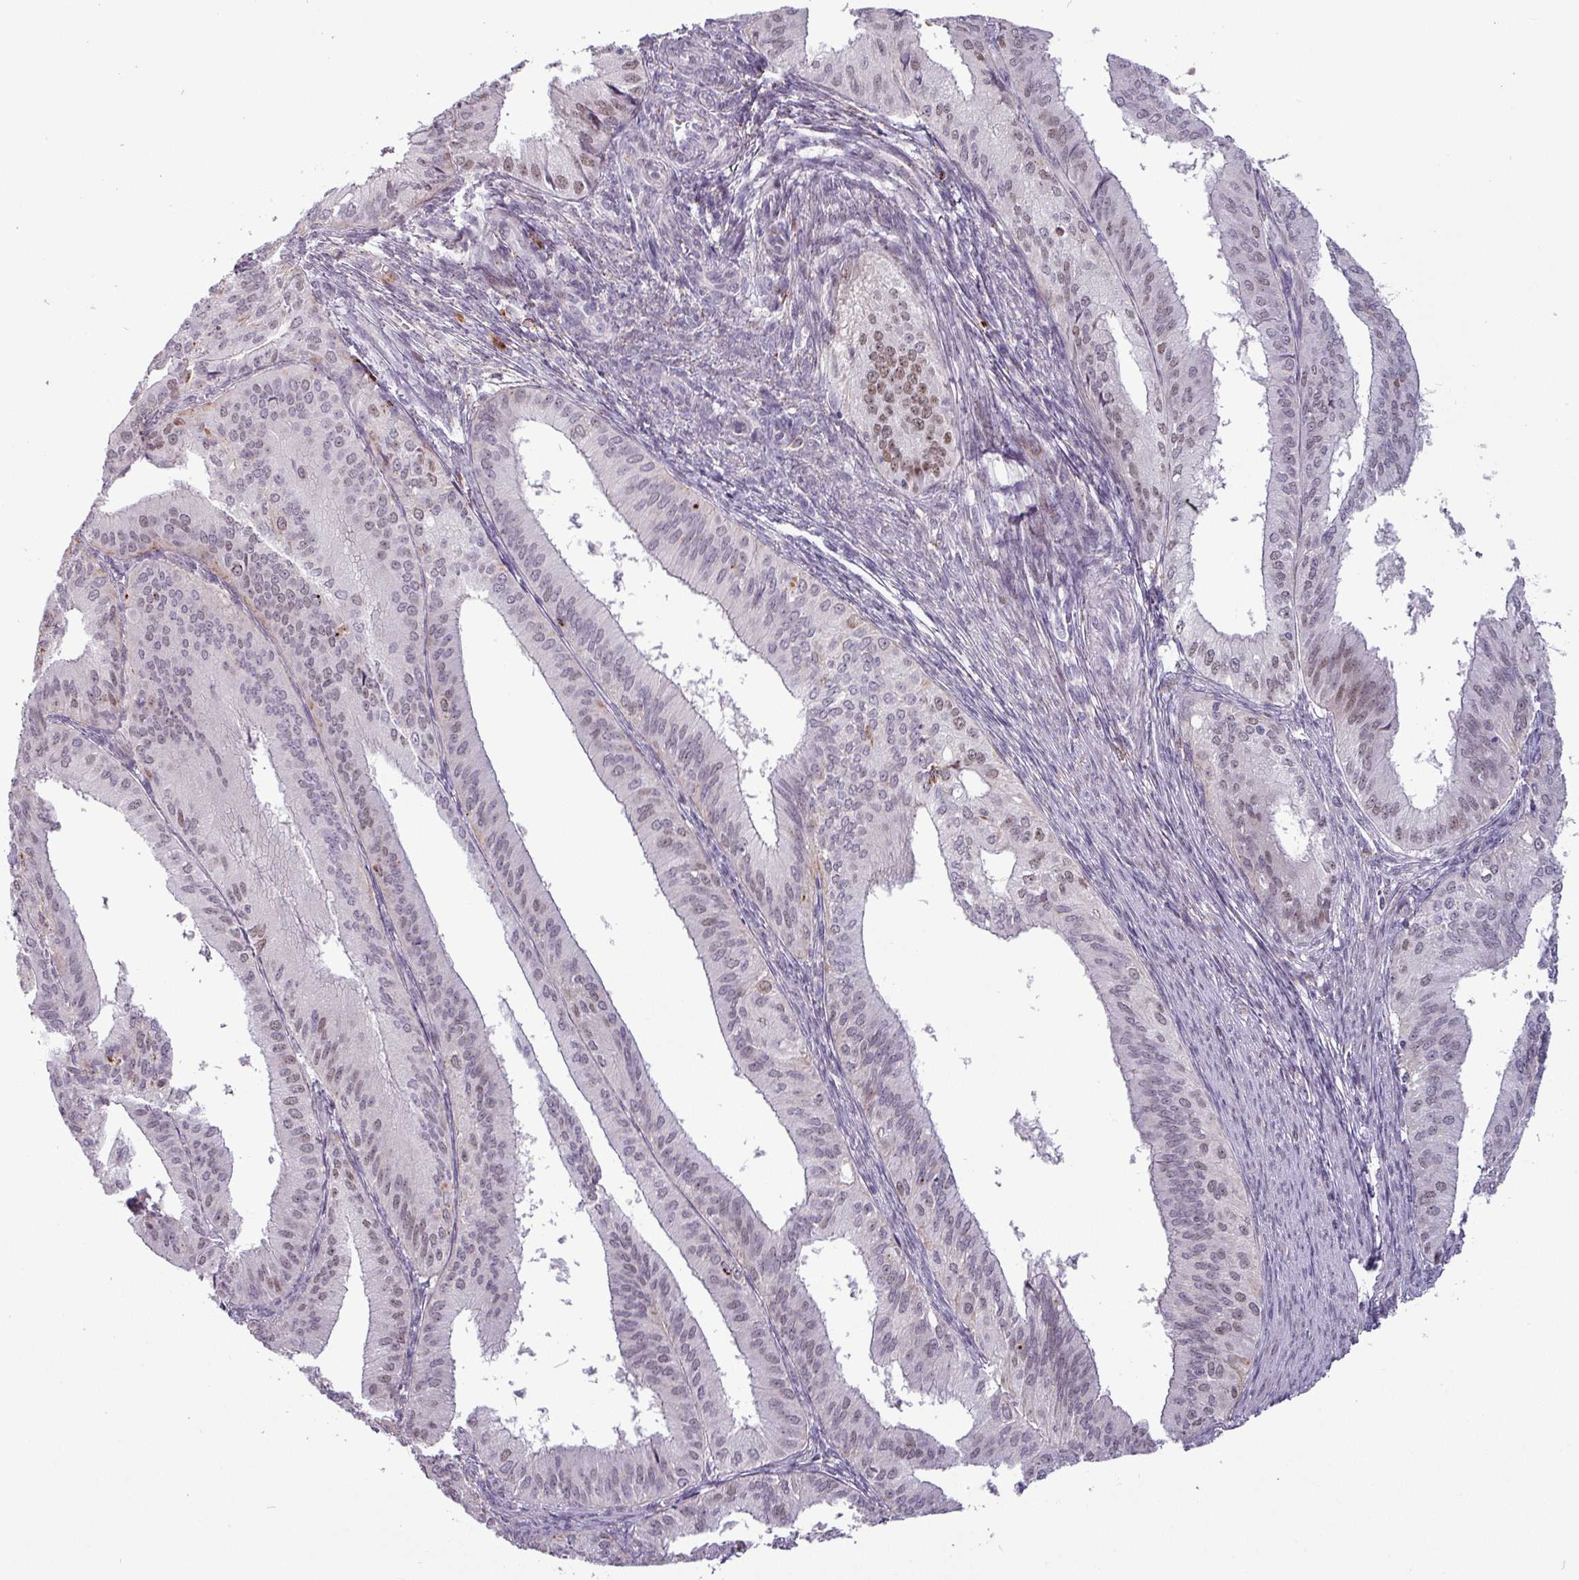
{"staining": {"intensity": "weak", "quantity": "<25%", "location": "nuclear"}, "tissue": "endometrial cancer", "cell_type": "Tumor cells", "image_type": "cancer", "snomed": [{"axis": "morphology", "description": "Adenocarcinoma, NOS"}, {"axis": "topography", "description": "Endometrium"}], "caption": "Photomicrograph shows no protein expression in tumor cells of endometrial adenocarcinoma tissue.", "gene": "TMEFF1", "patient": {"sex": "female", "age": 50}}